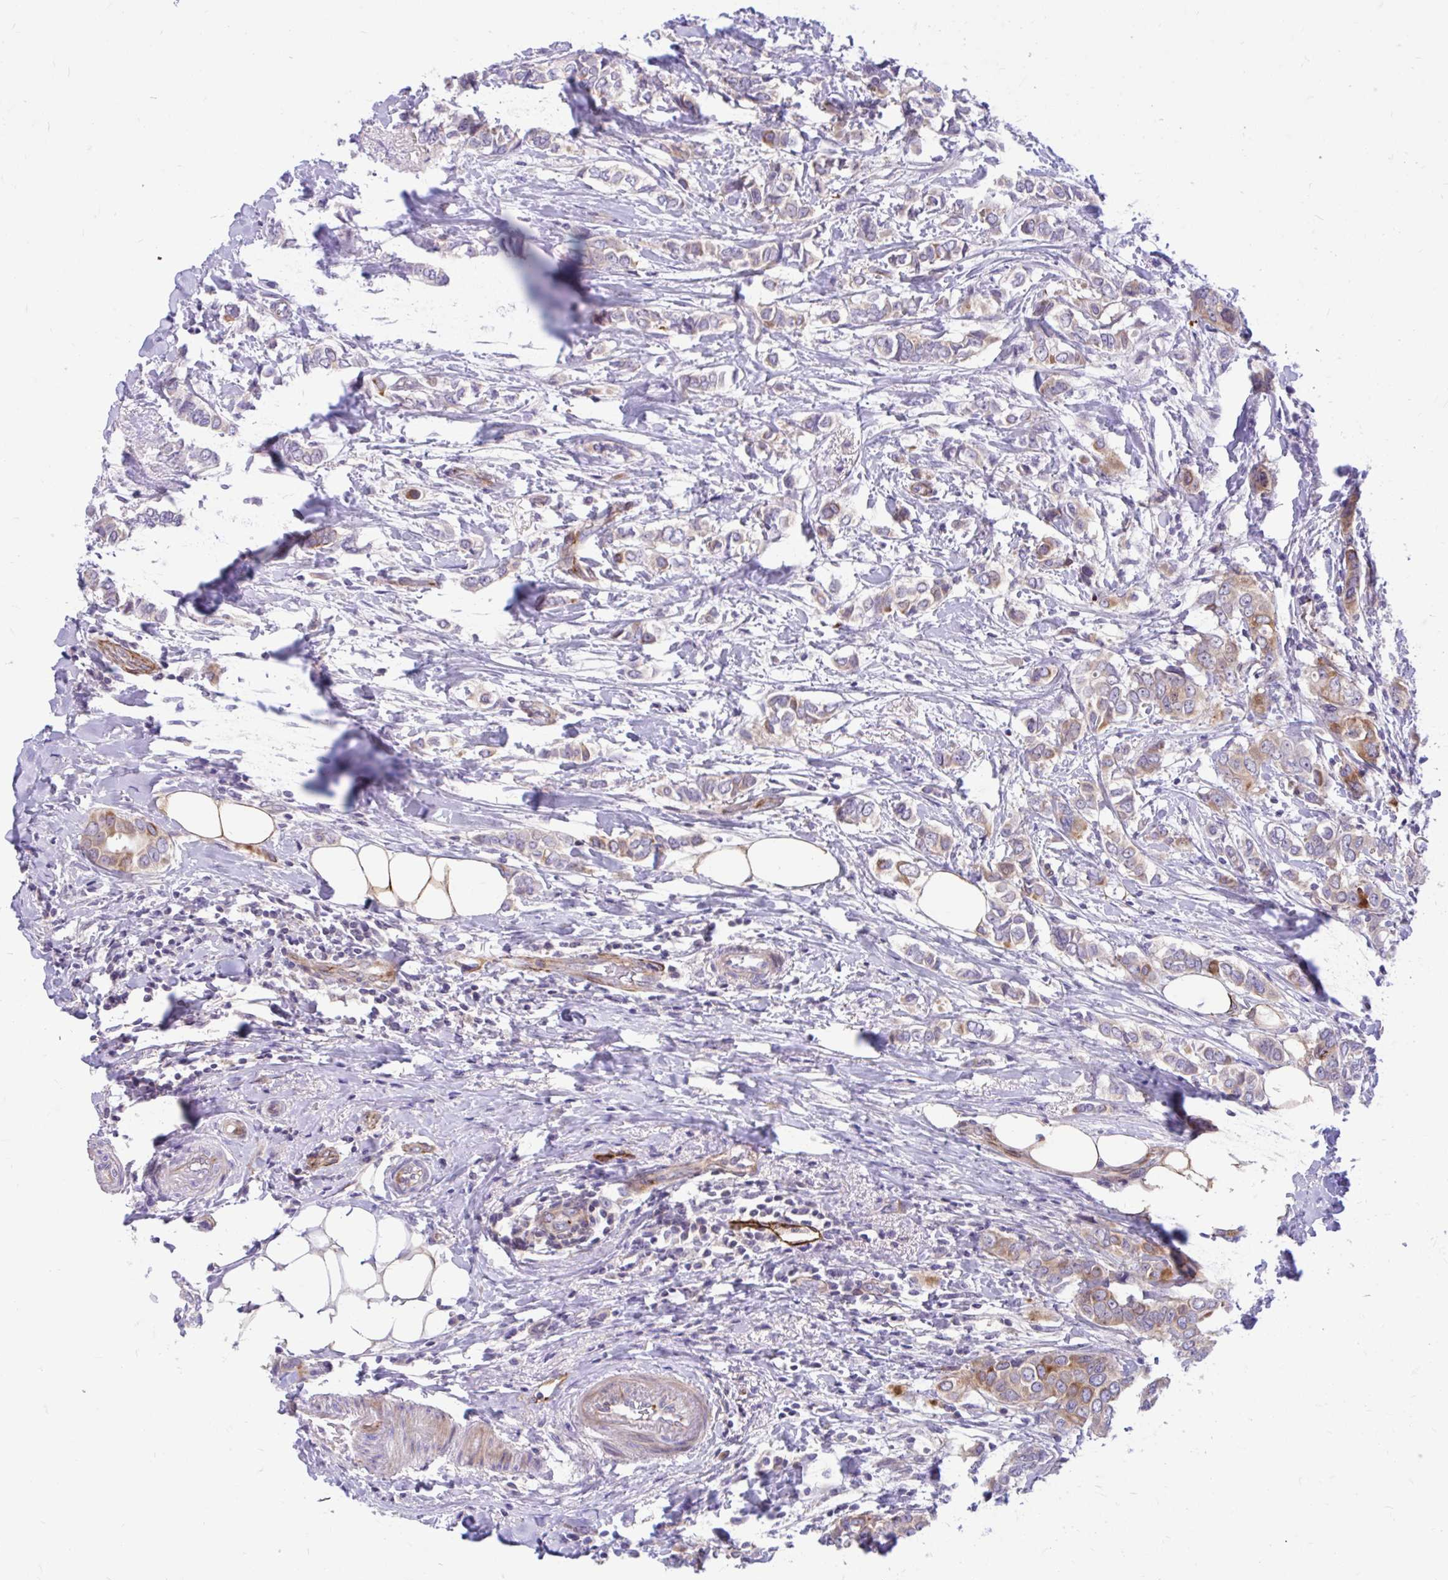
{"staining": {"intensity": "moderate", "quantity": "25%-75%", "location": "cytoplasmic/membranous"}, "tissue": "breast cancer", "cell_type": "Tumor cells", "image_type": "cancer", "snomed": [{"axis": "morphology", "description": "Lobular carcinoma"}, {"axis": "topography", "description": "Breast"}], "caption": "Human breast cancer stained with a brown dye shows moderate cytoplasmic/membranous positive staining in about 25%-75% of tumor cells.", "gene": "ESPNL", "patient": {"sex": "female", "age": 51}}